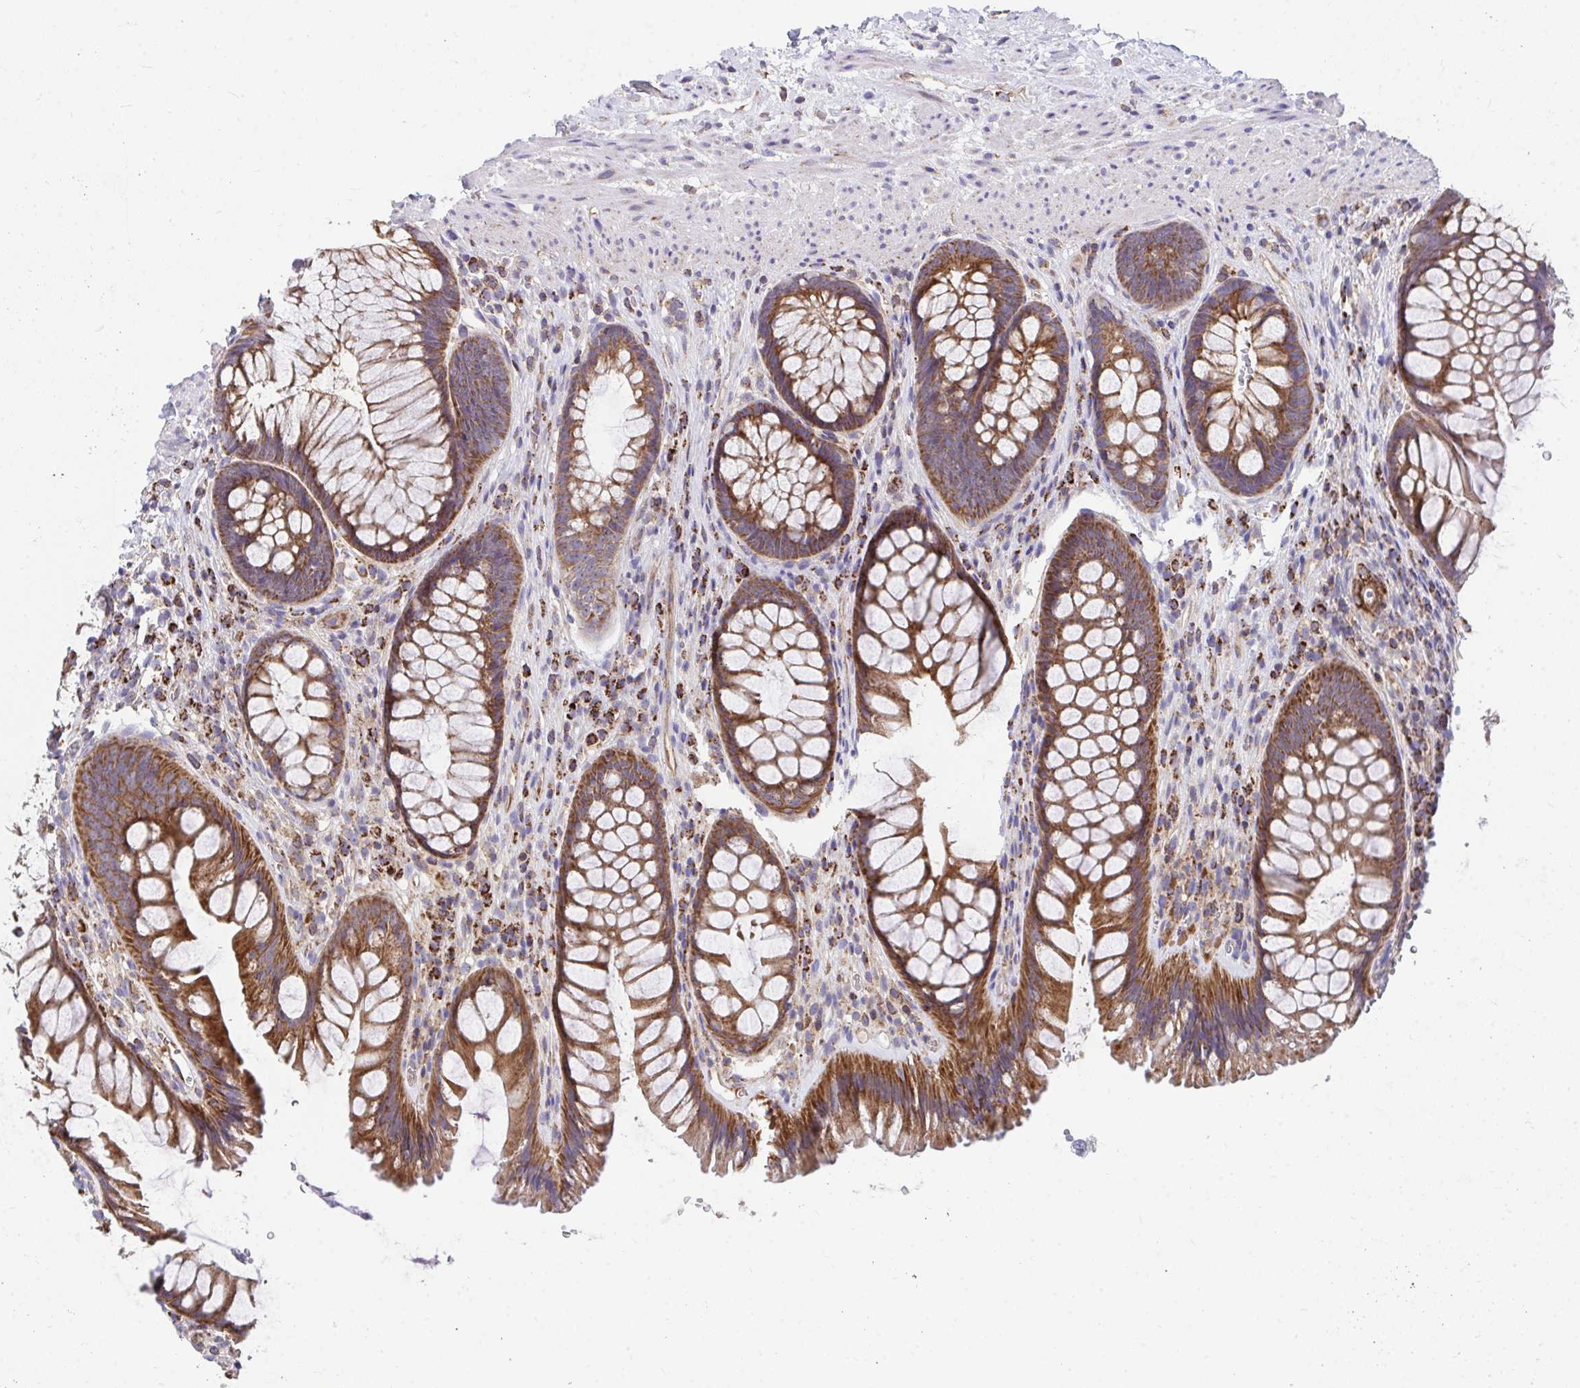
{"staining": {"intensity": "strong", "quantity": ">75%", "location": "cytoplasmic/membranous"}, "tissue": "rectum", "cell_type": "Glandular cells", "image_type": "normal", "snomed": [{"axis": "morphology", "description": "Normal tissue, NOS"}, {"axis": "topography", "description": "Rectum"}], "caption": "IHC of normal human rectum reveals high levels of strong cytoplasmic/membranous positivity in approximately >75% of glandular cells. The staining was performed using DAB (3,3'-diaminobenzidine), with brown indicating positive protein expression. Nuclei are stained blue with hematoxylin.", "gene": "FHIP1B", "patient": {"sex": "male", "age": 53}}